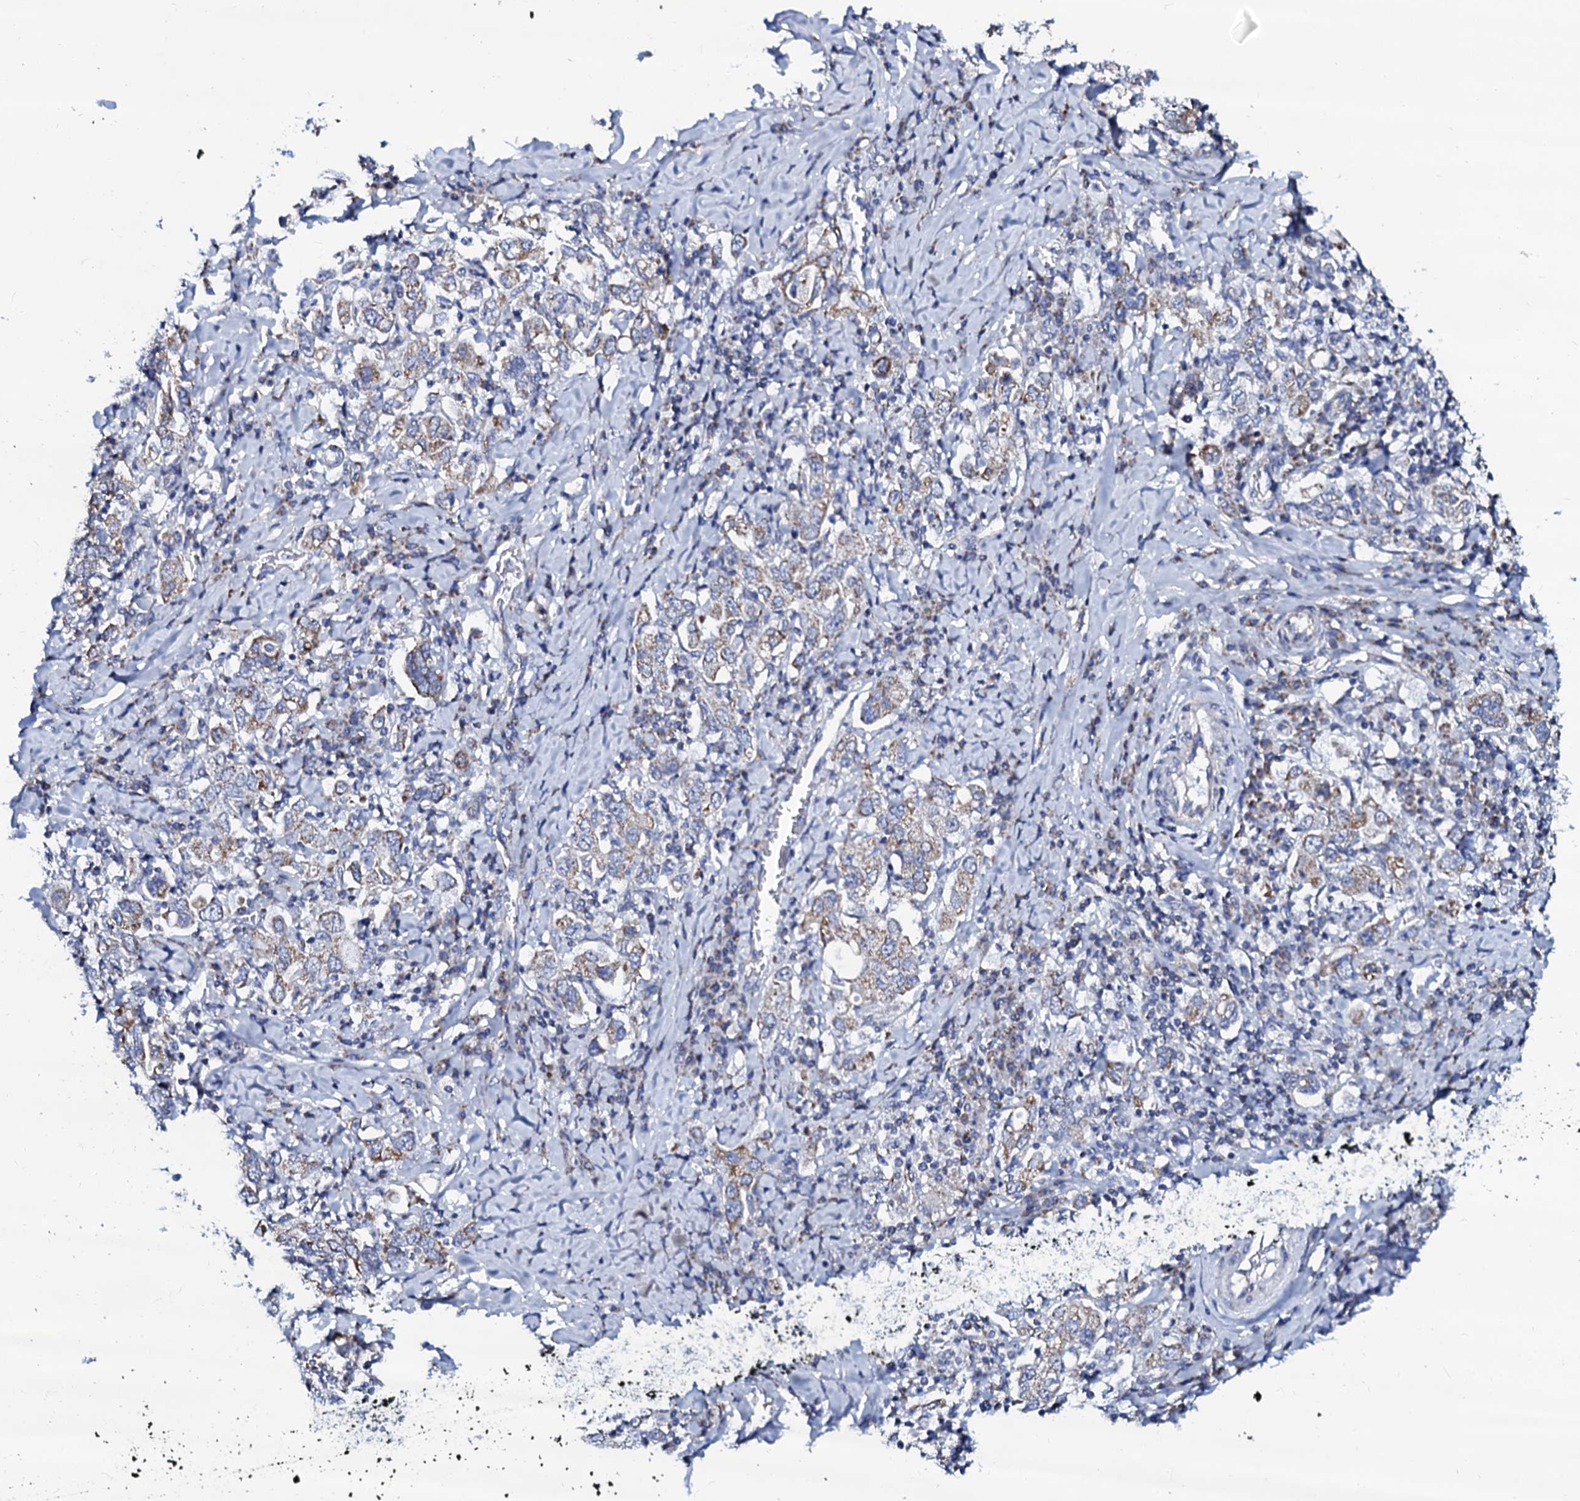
{"staining": {"intensity": "weak", "quantity": "25%-75%", "location": "cytoplasmic/membranous"}, "tissue": "stomach cancer", "cell_type": "Tumor cells", "image_type": "cancer", "snomed": [{"axis": "morphology", "description": "Adenocarcinoma, NOS"}, {"axis": "topography", "description": "Stomach, upper"}], "caption": "Human adenocarcinoma (stomach) stained for a protein (brown) reveals weak cytoplasmic/membranous positive expression in approximately 25%-75% of tumor cells.", "gene": "SLC37A4", "patient": {"sex": "male", "age": 62}}